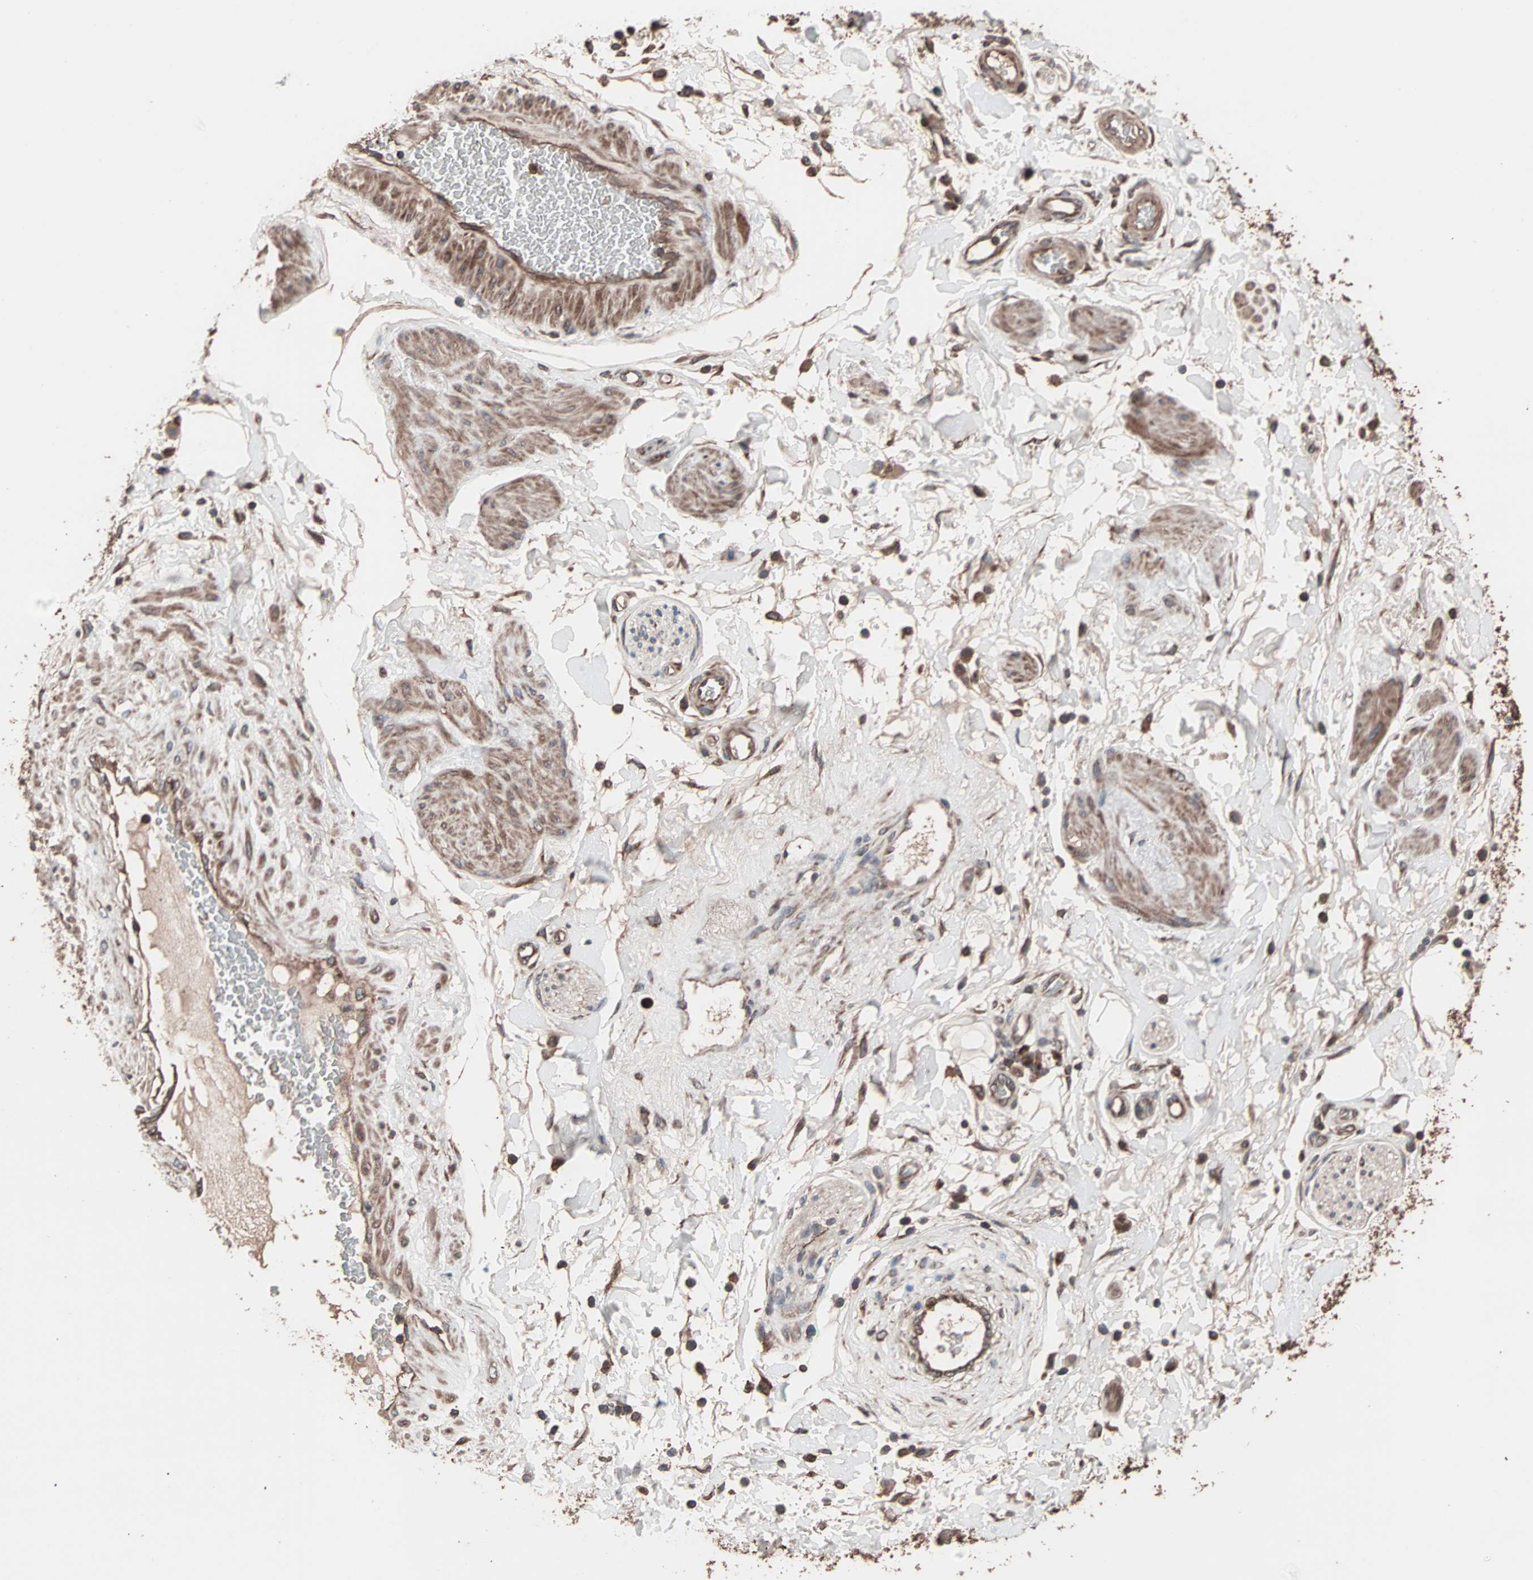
{"staining": {"intensity": "moderate", "quantity": ">75%", "location": "cytoplasmic/membranous"}, "tissue": "adipose tissue", "cell_type": "Adipocytes", "image_type": "normal", "snomed": [{"axis": "morphology", "description": "Normal tissue, NOS"}, {"axis": "topography", "description": "Soft tissue"}, {"axis": "topography", "description": "Peripheral nerve tissue"}], "caption": "This is an image of immunohistochemistry (IHC) staining of normal adipose tissue, which shows moderate staining in the cytoplasmic/membranous of adipocytes.", "gene": "MRPL2", "patient": {"sex": "female", "age": 71}}